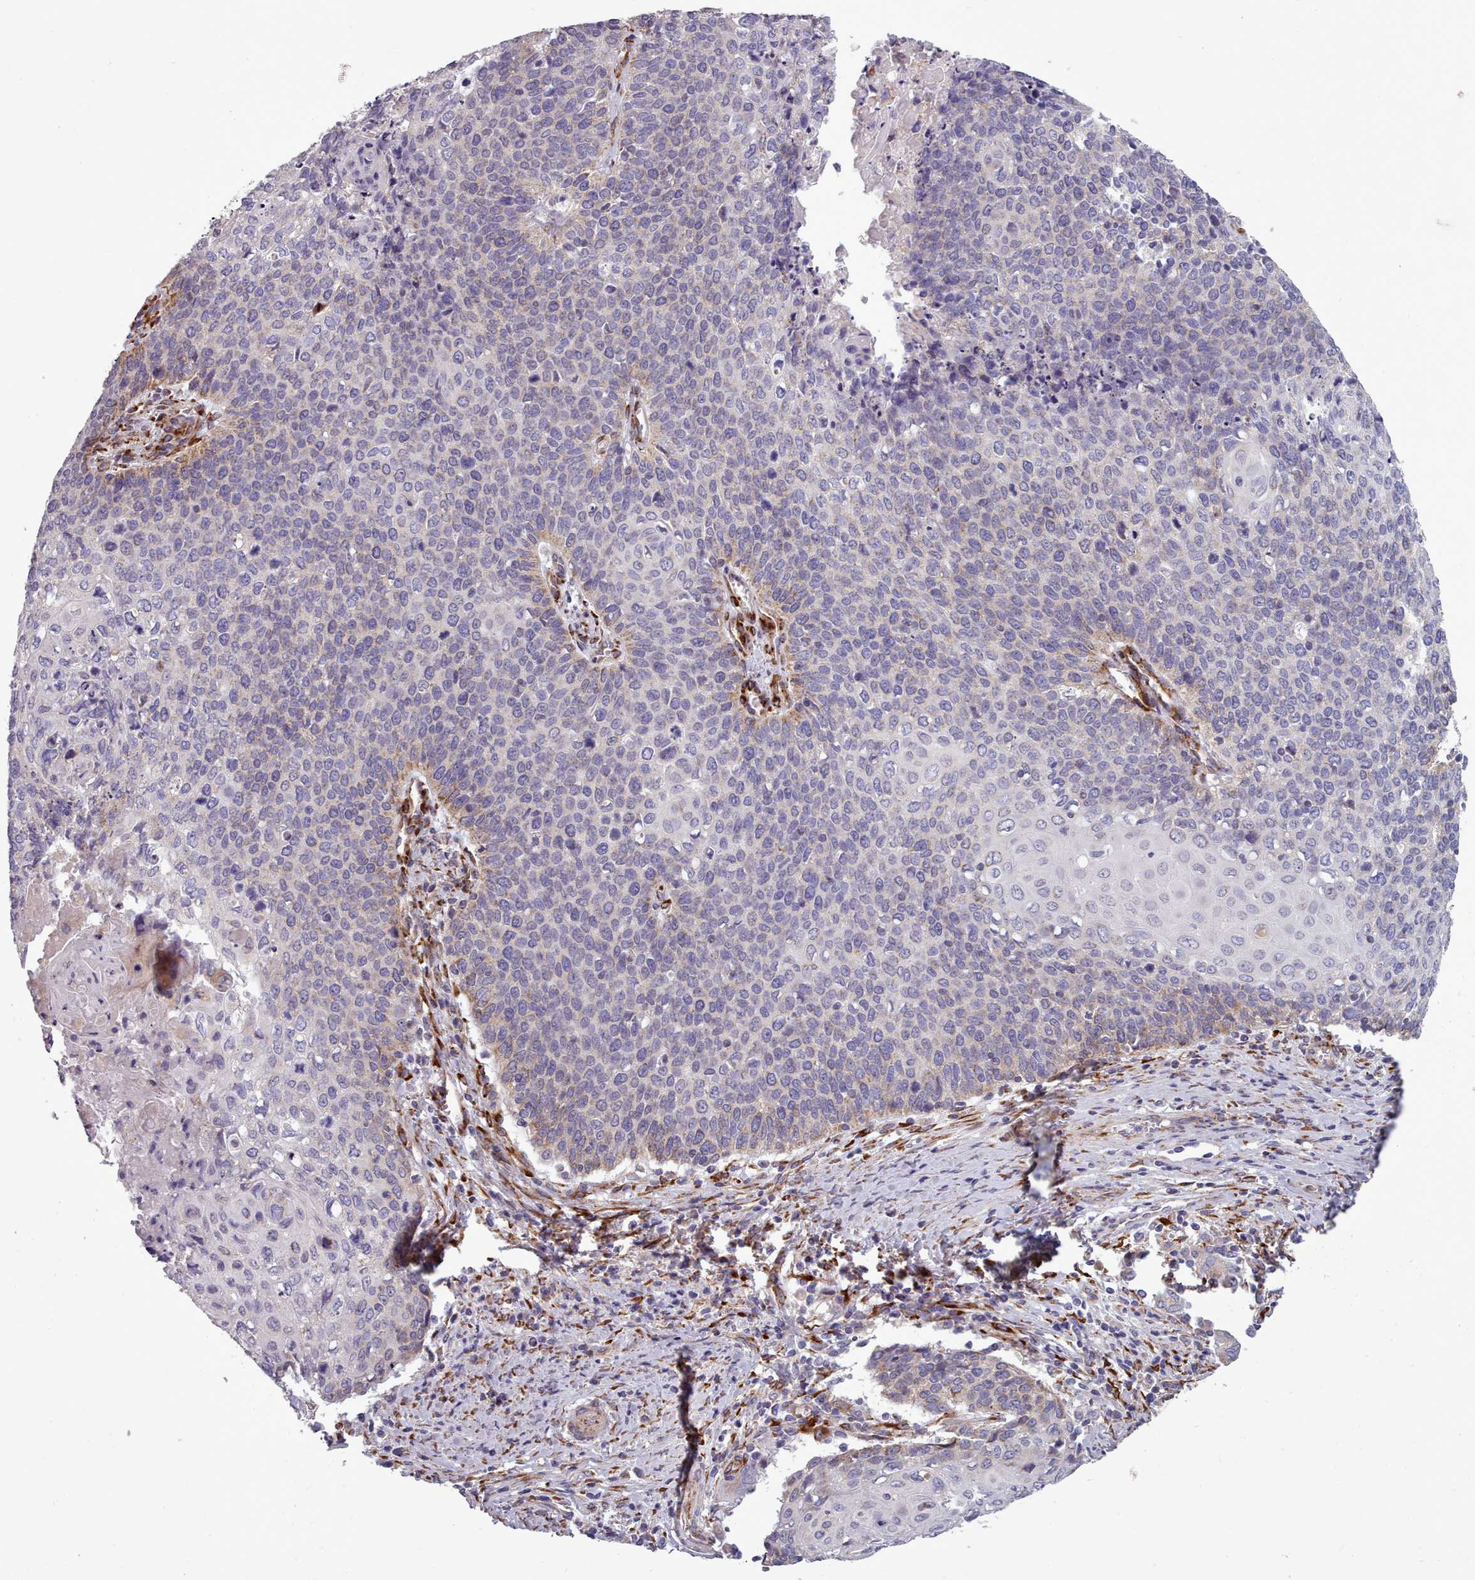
{"staining": {"intensity": "negative", "quantity": "none", "location": "none"}, "tissue": "cervical cancer", "cell_type": "Tumor cells", "image_type": "cancer", "snomed": [{"axis": "morphology", "description": "Squamous cell carcinoma, NOS"}, {"axis": "topography", "description": "Cervix"}], "caption": "Tumor cells are negative for protein expression in human cervical squamous cell carcinoma.", "gene": "FKBP10", "patient": {"sex": "female", "age": 39}}